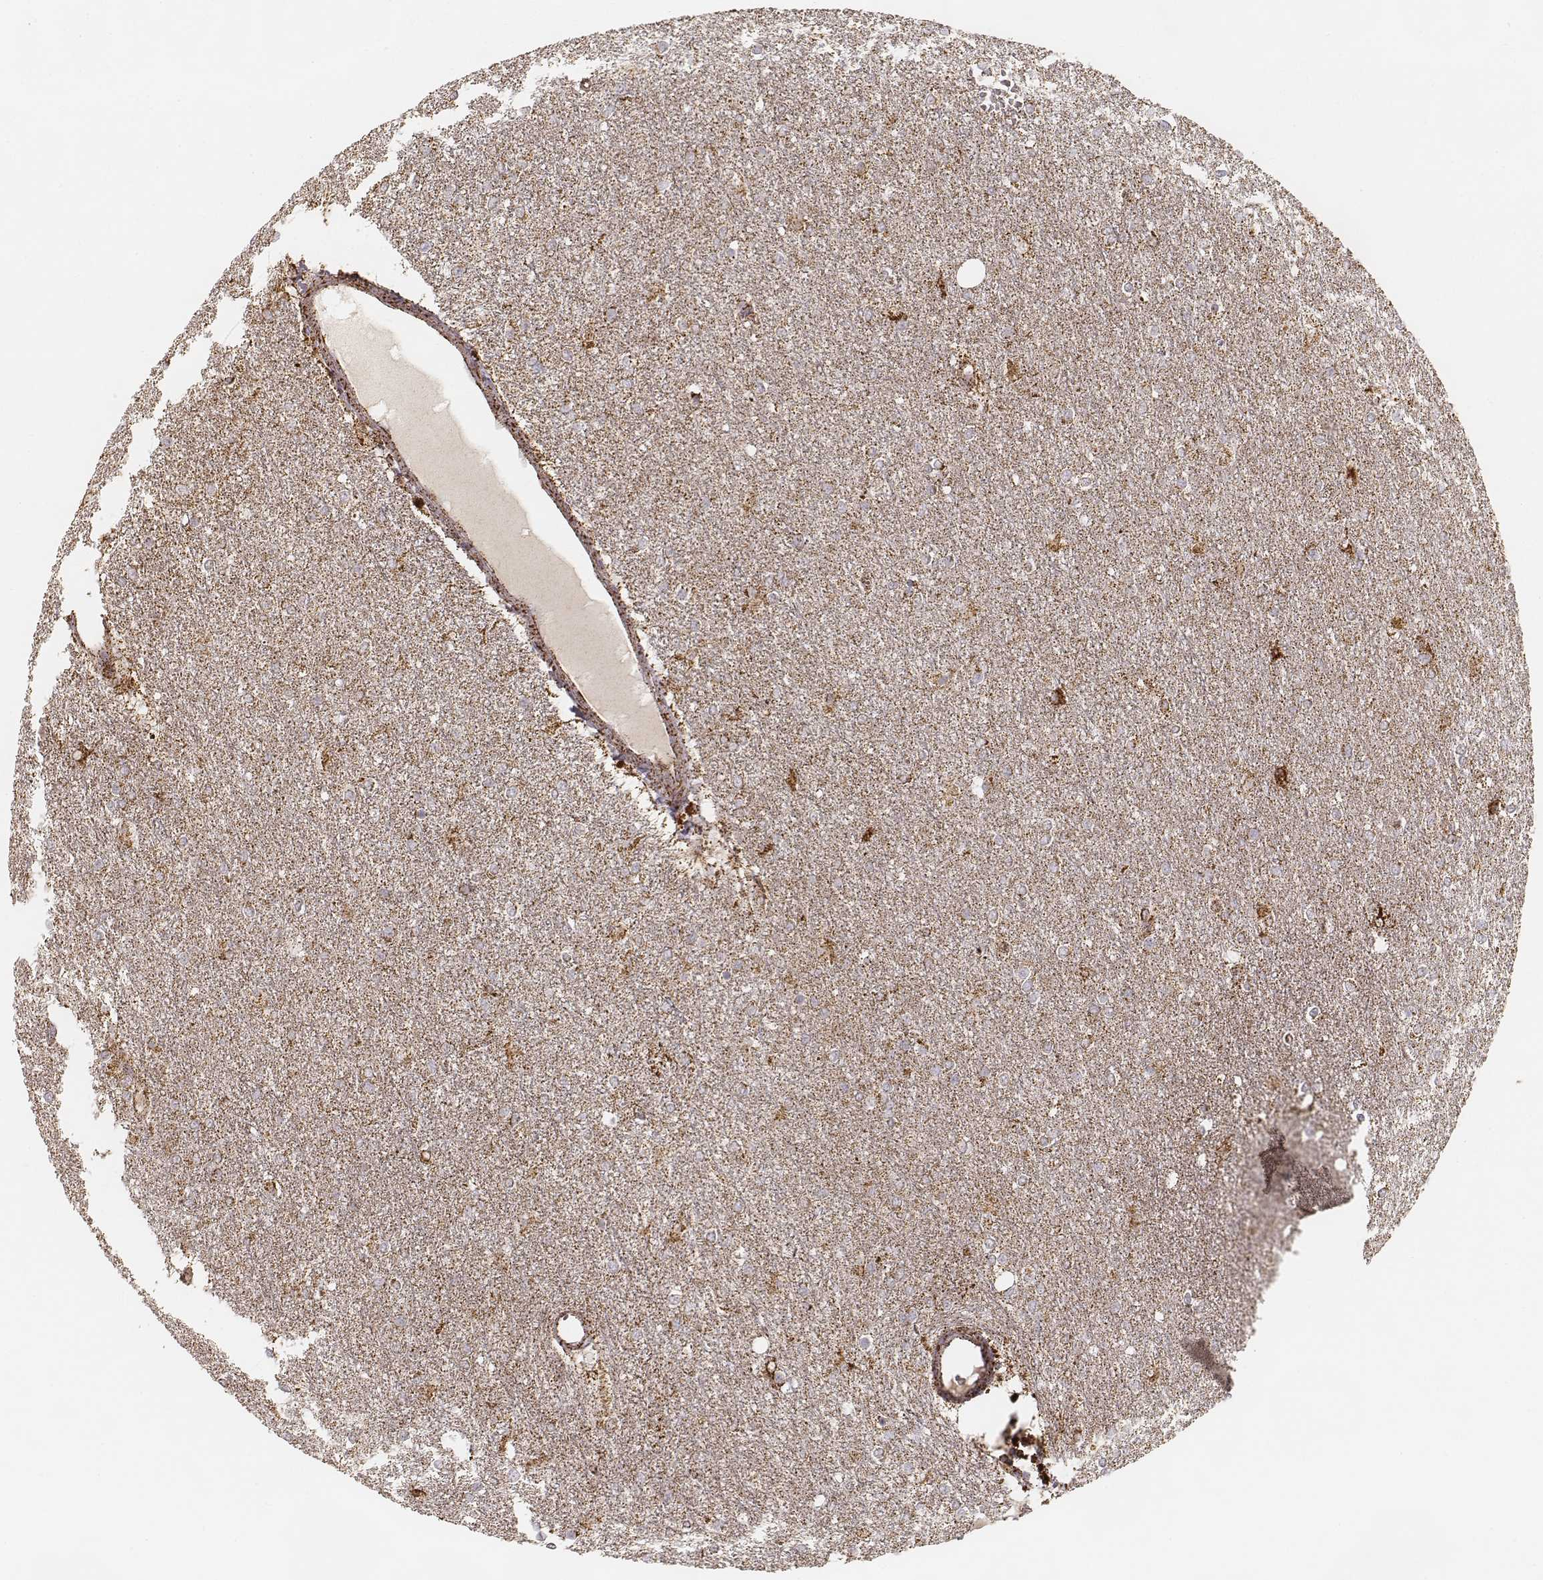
{"staining": {"intensity": "moderate", "quantity": ">75%", "location": "cytoplasmic/membranous"}, "tissue": "glioma", "cell_type": "Tumor cells", "image_type": "cancer", "snomed": [{"axis": "morphology", "description": "Glioma, malignant, High grade"}, {"axis": "topography", "description": "Brain"}], "caption": "Immunohistochemical staining of high-grade glioma (malignant) demonstrates medium levels of moderate cytoplasmic/membranous protein positivity in approximately >75% of tumor cells. (DAB IHC with brightfield microscopy, high magnification).", "gene": "CS", "patient": {"sex": "female", "age": 61}}